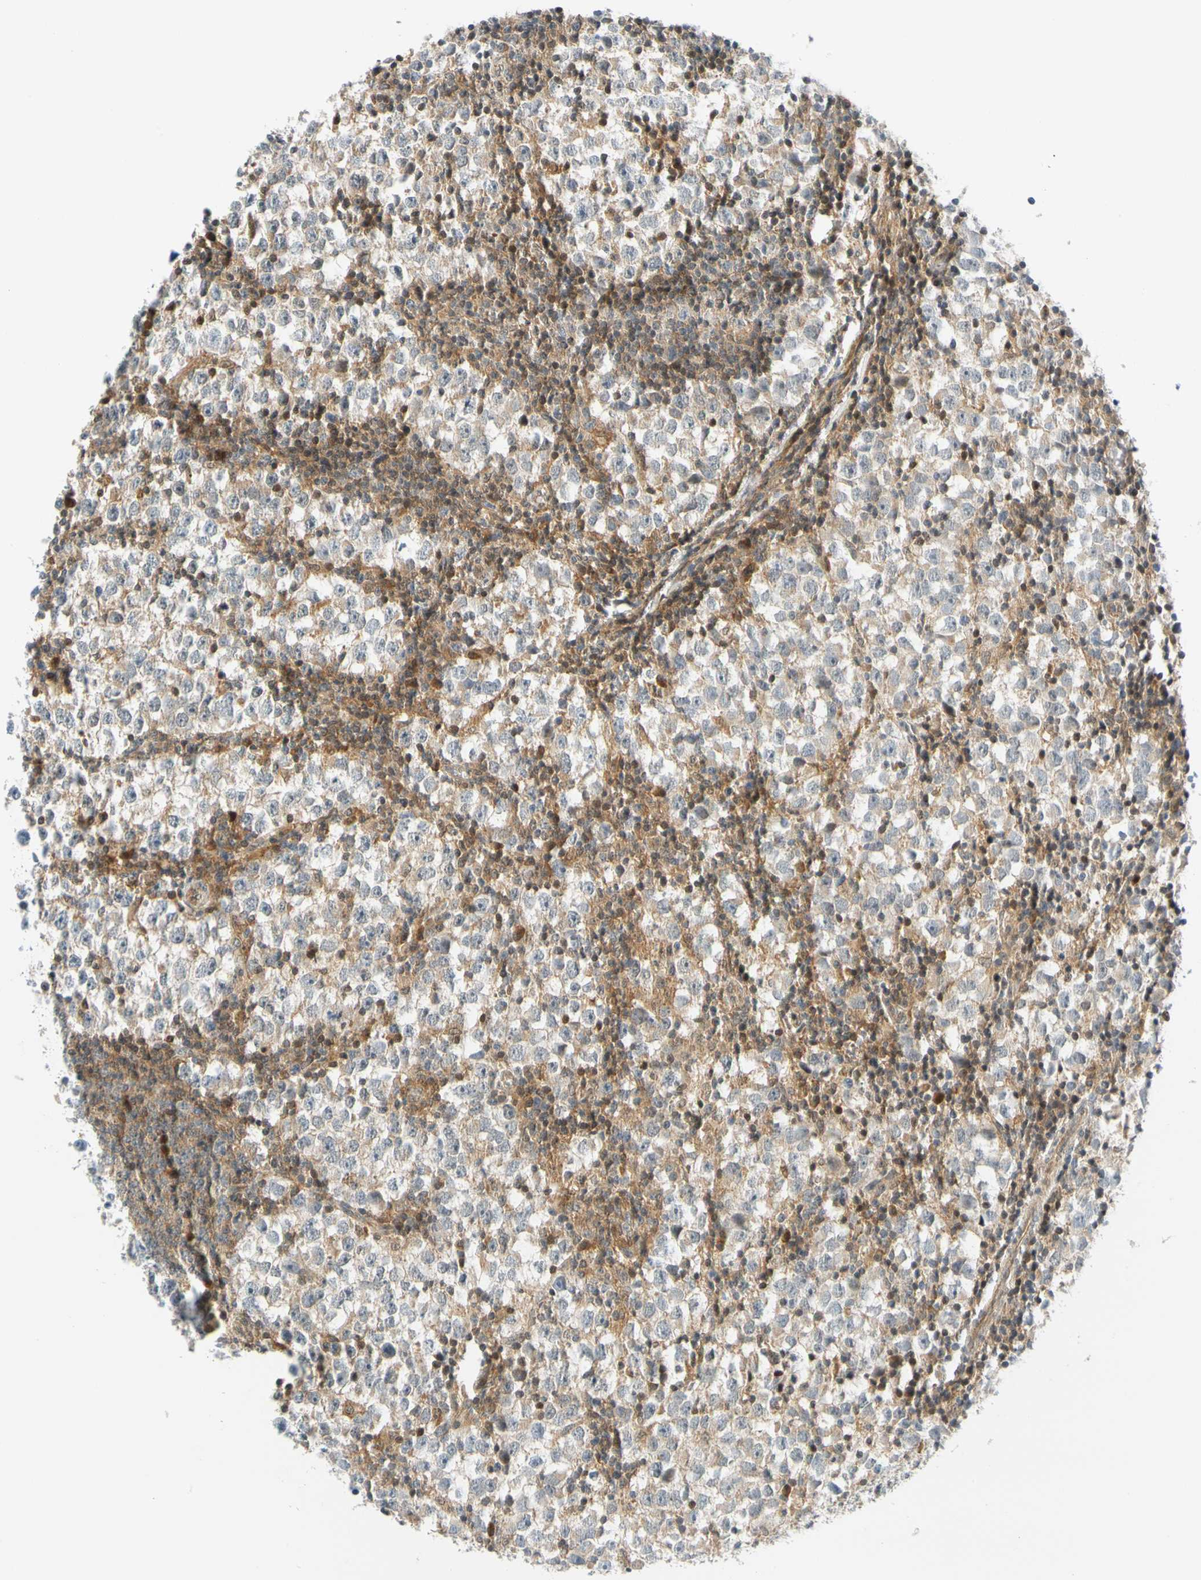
{"staining": {"intensity": "weak", "quantity": "<25%", "location": "cytoplasmic/membranous"}, "tissue": "testis cancer", "cell_type": "Tumor cells", "image_type": "cancer", "snomed": [{"axis": "morphology", "description": "Seminoma, NOS"}, {"axis": "topography", "description": "Testis"}], "caption": "A photomicrograph of seminoma (testis) stained for a protein exhibits no brown staining in tumor cells.", "gene": "MAPK9", "patient": {"sex": "male", "age": 65}}